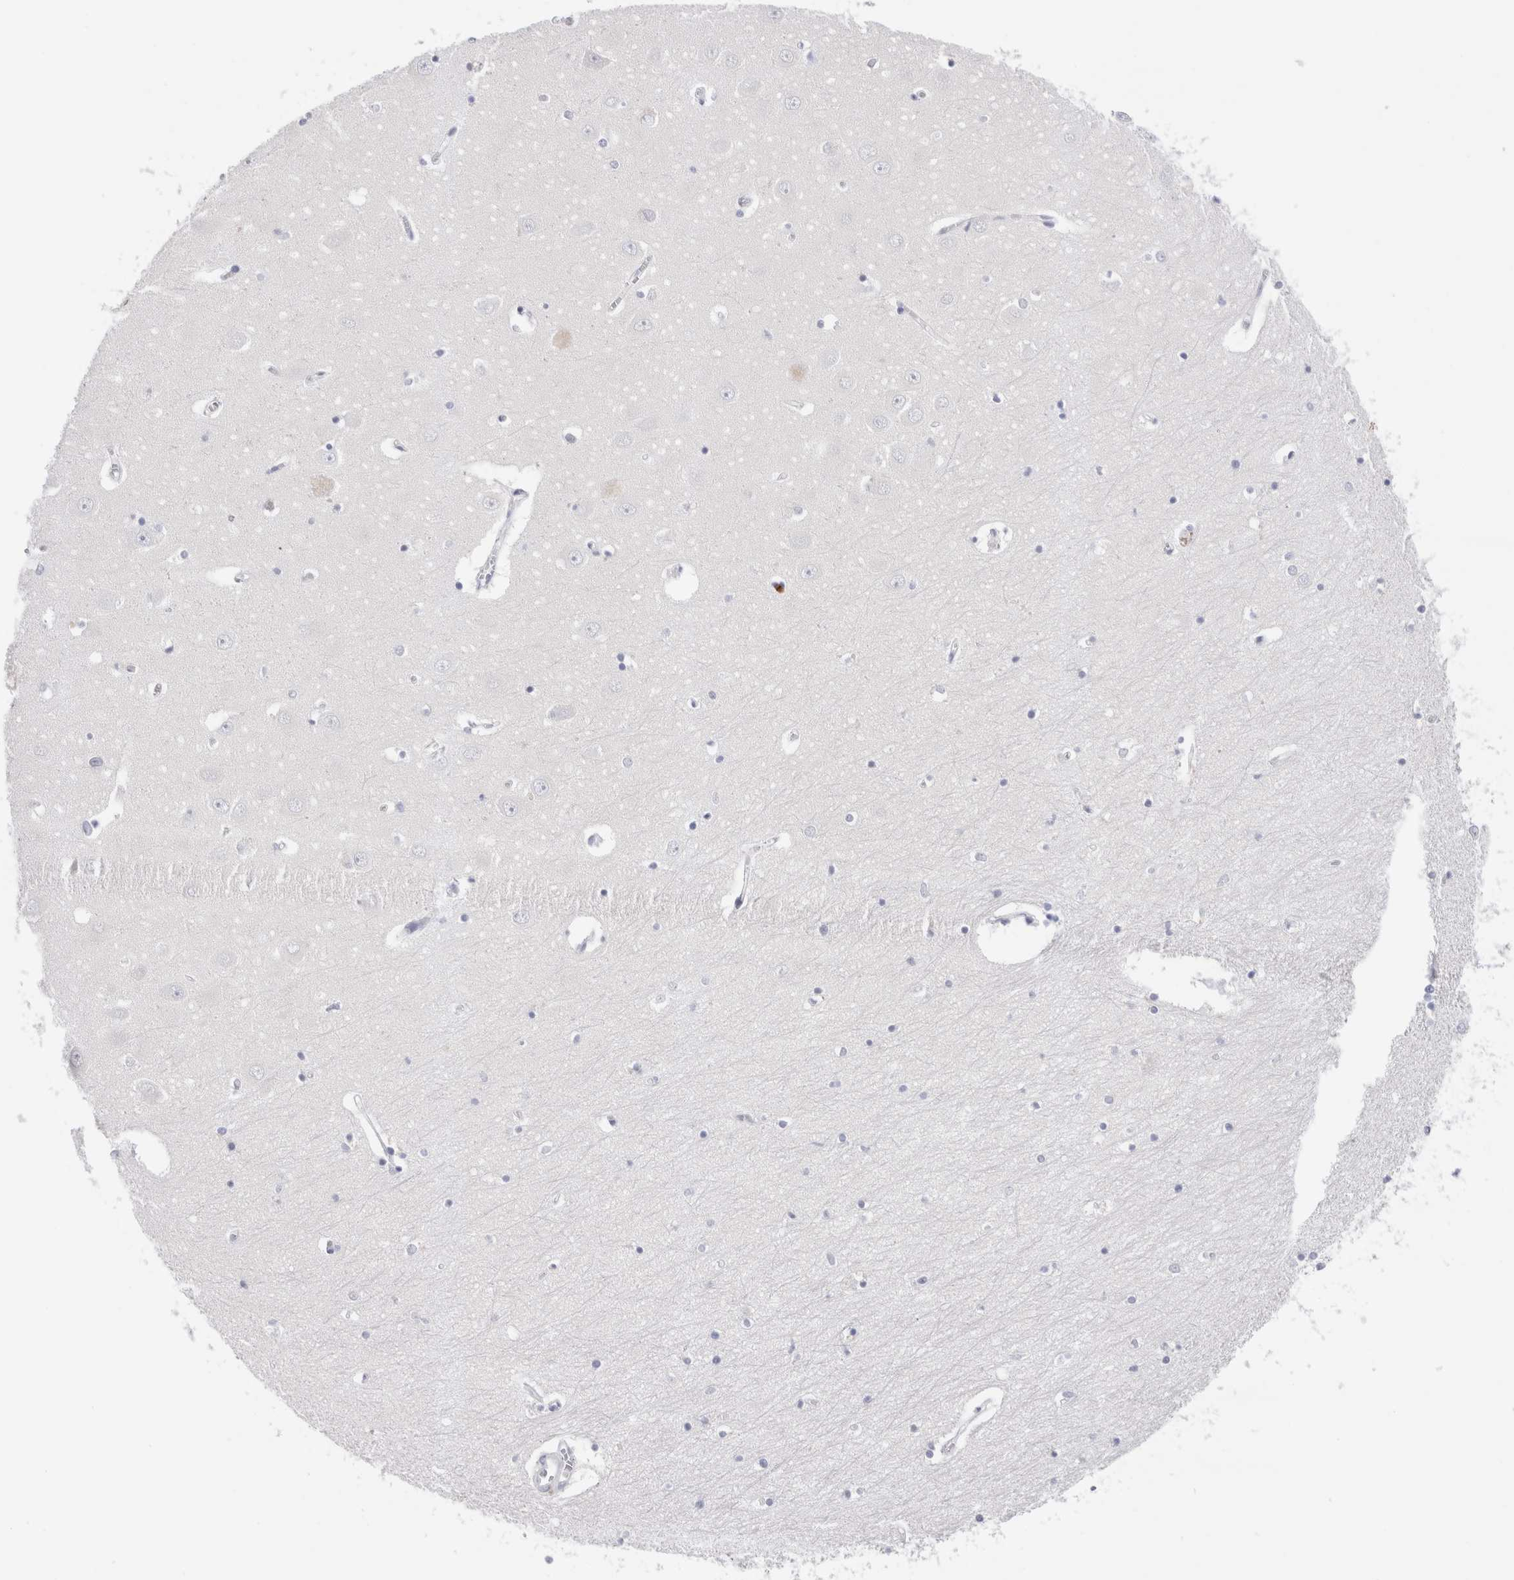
{"staining": {"intensity": "negative", "quantity": "none", "location": "none"}, "tissue": "hippocampus", "cell_type": "Glial cells", "image_type": "normal", "snomed": [{"axis": "morphology", "description": "Normal tissue, NOS"}, {"axis": "topography", "description": "Hippocampus"}], "caption": "The histopathology image displays no significant positivity in glial cells of hippocampus. The staining was performed using DAB (3,3'-diaminobenzidine) to visualize the protein expression in brown, while the nuclei were stained in blue with hematoxylin (Magnification: 20x).", "gene": "SLC10A5", "patient": {"sex": "male", "age": 70}}